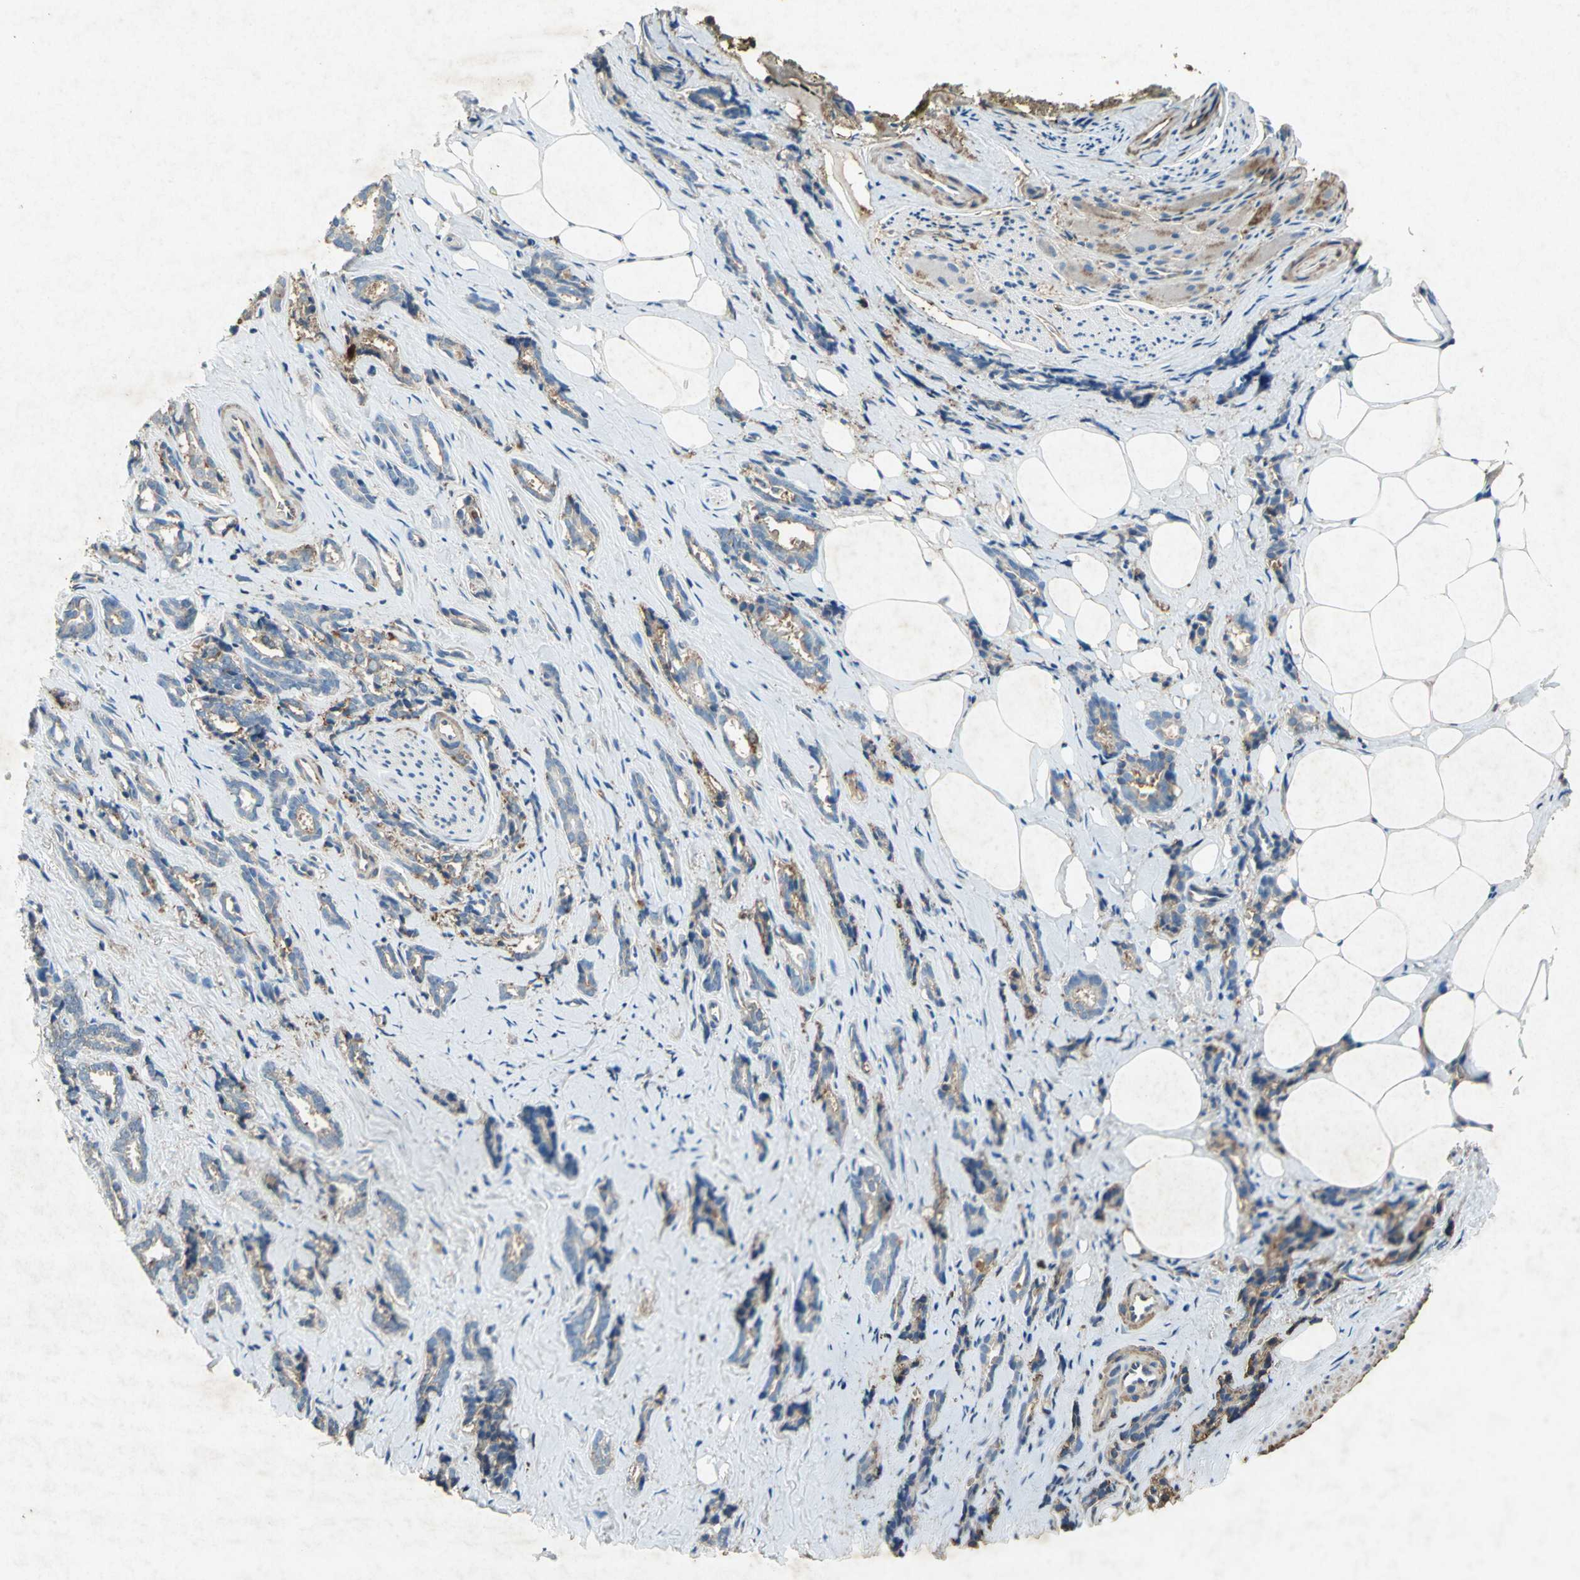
{"staining": {"intensity": "weak", "quantity": "25%-75%", "location": "cytoplasmic/membranous"}, "tissue": "prostate cancer", "cell_type": "Tumor cells", "image_type": "cancer", "snomed": [{"axis": "morphology", "description": "Adenocarcinoma, High grade"}, {"axis": "topography", "description": "Prostate"}], "caption": "Protein staining reveals weak cytoplasmic/membranous staining in about 25%-75% of tumor cells in prostate cancer (high-grade adenocarcinoma).", "gene": "CCR6", "patient": {"sex": "male", "age": 67}}